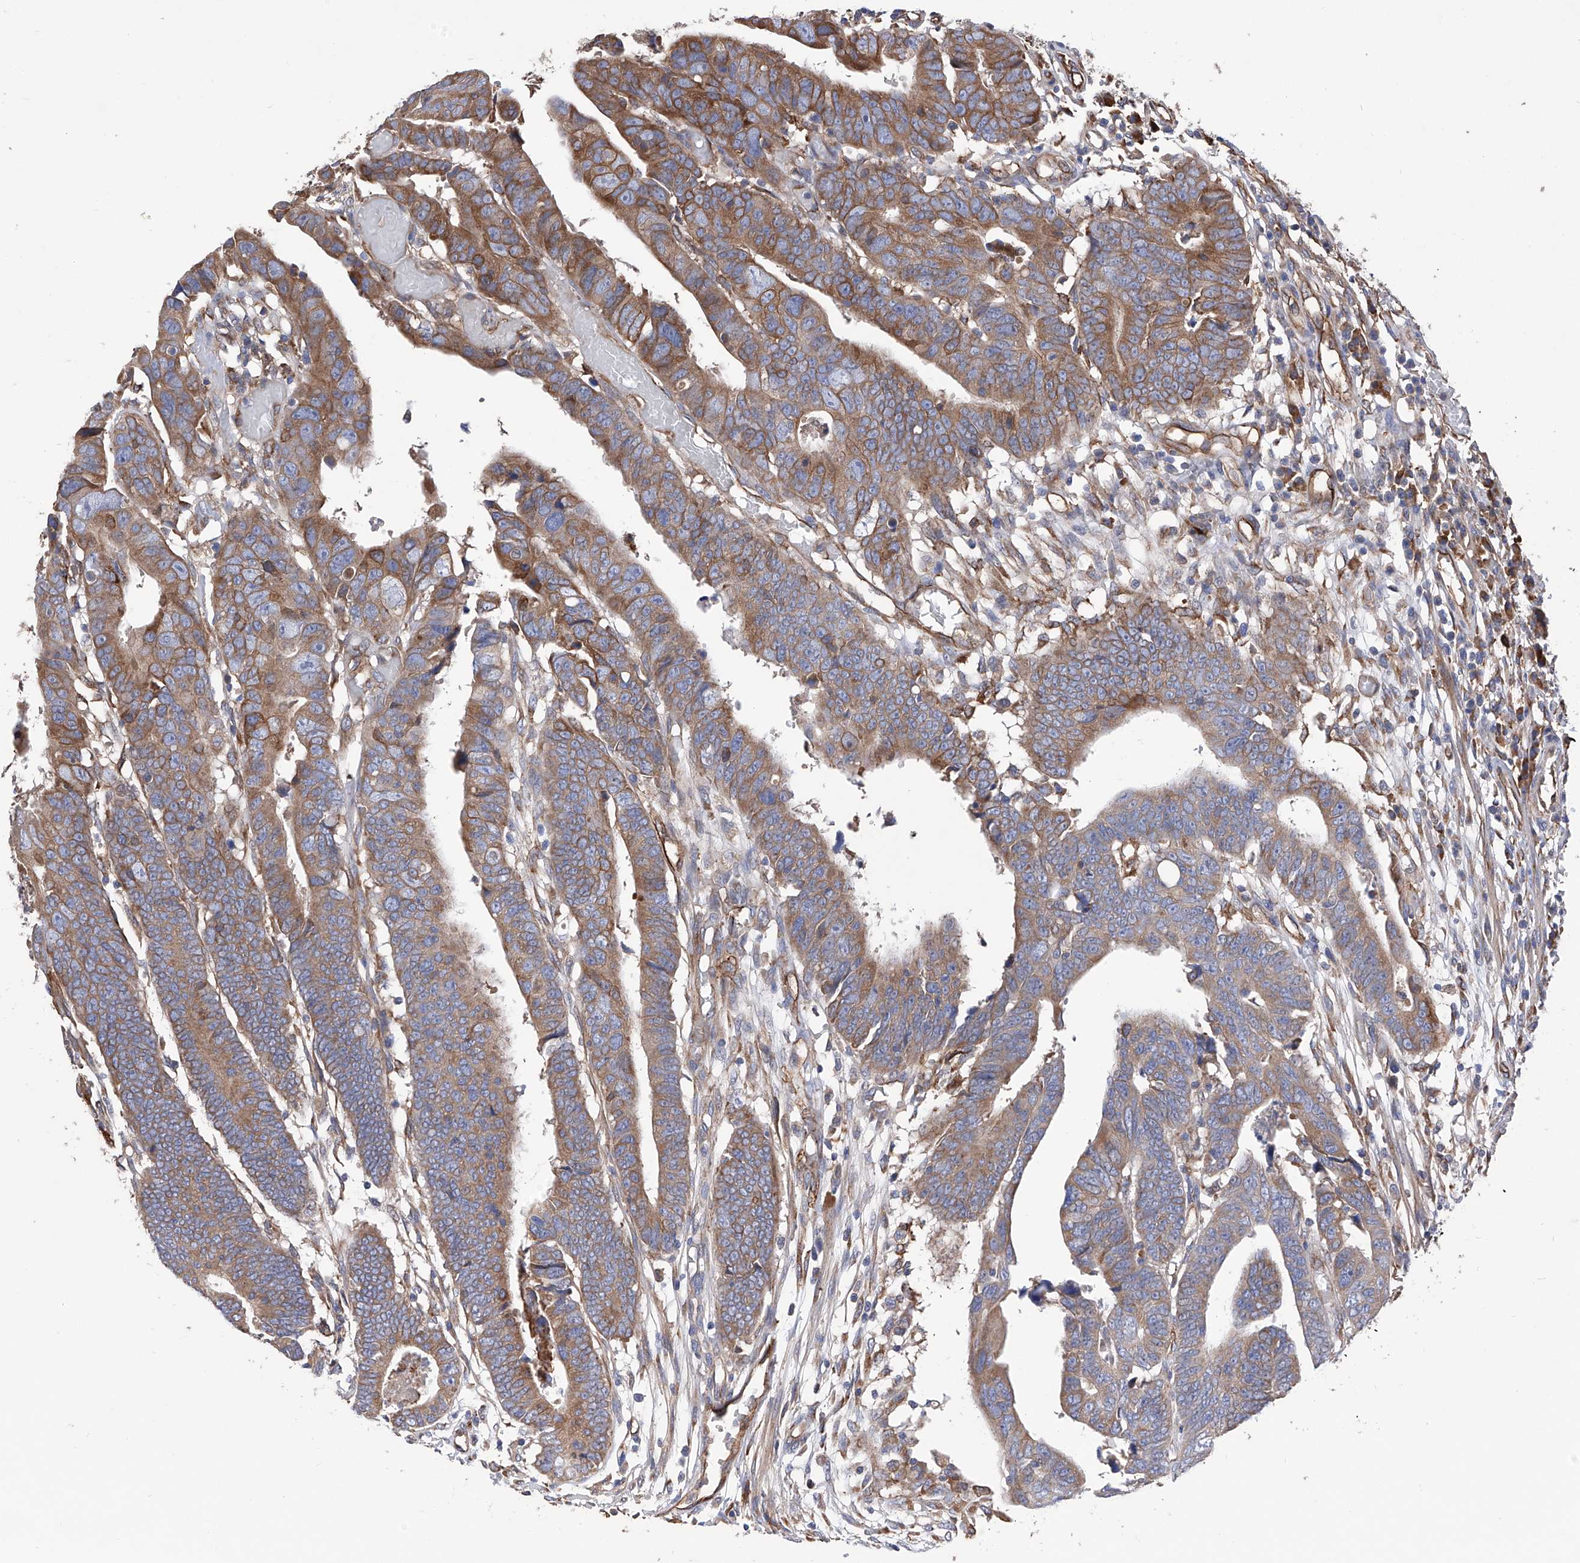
{"staining": {"intensity": "moderate", "quantity": ">75%", "location": "cytoplasmic/membranous"}, "tissue": "colorectal cancer", "cell_type": "Tumor cells", "image_type": "cancer", "snomed": [{"axis": "morphology", "description": "Adenocarcinoma, NOS"}, {"axis": "topography", "description": "Rectum"}], "caption": "Brown immunohistochemical staining in human colorectal adenocarcinoma shows moderate cytoplasmic/membranous staining in about >75% of tumor cells. (IHC, brightfield microscopy, high magnification).", "gene": "INPP5B", "patient": {"sex": "female", "age": 65}}